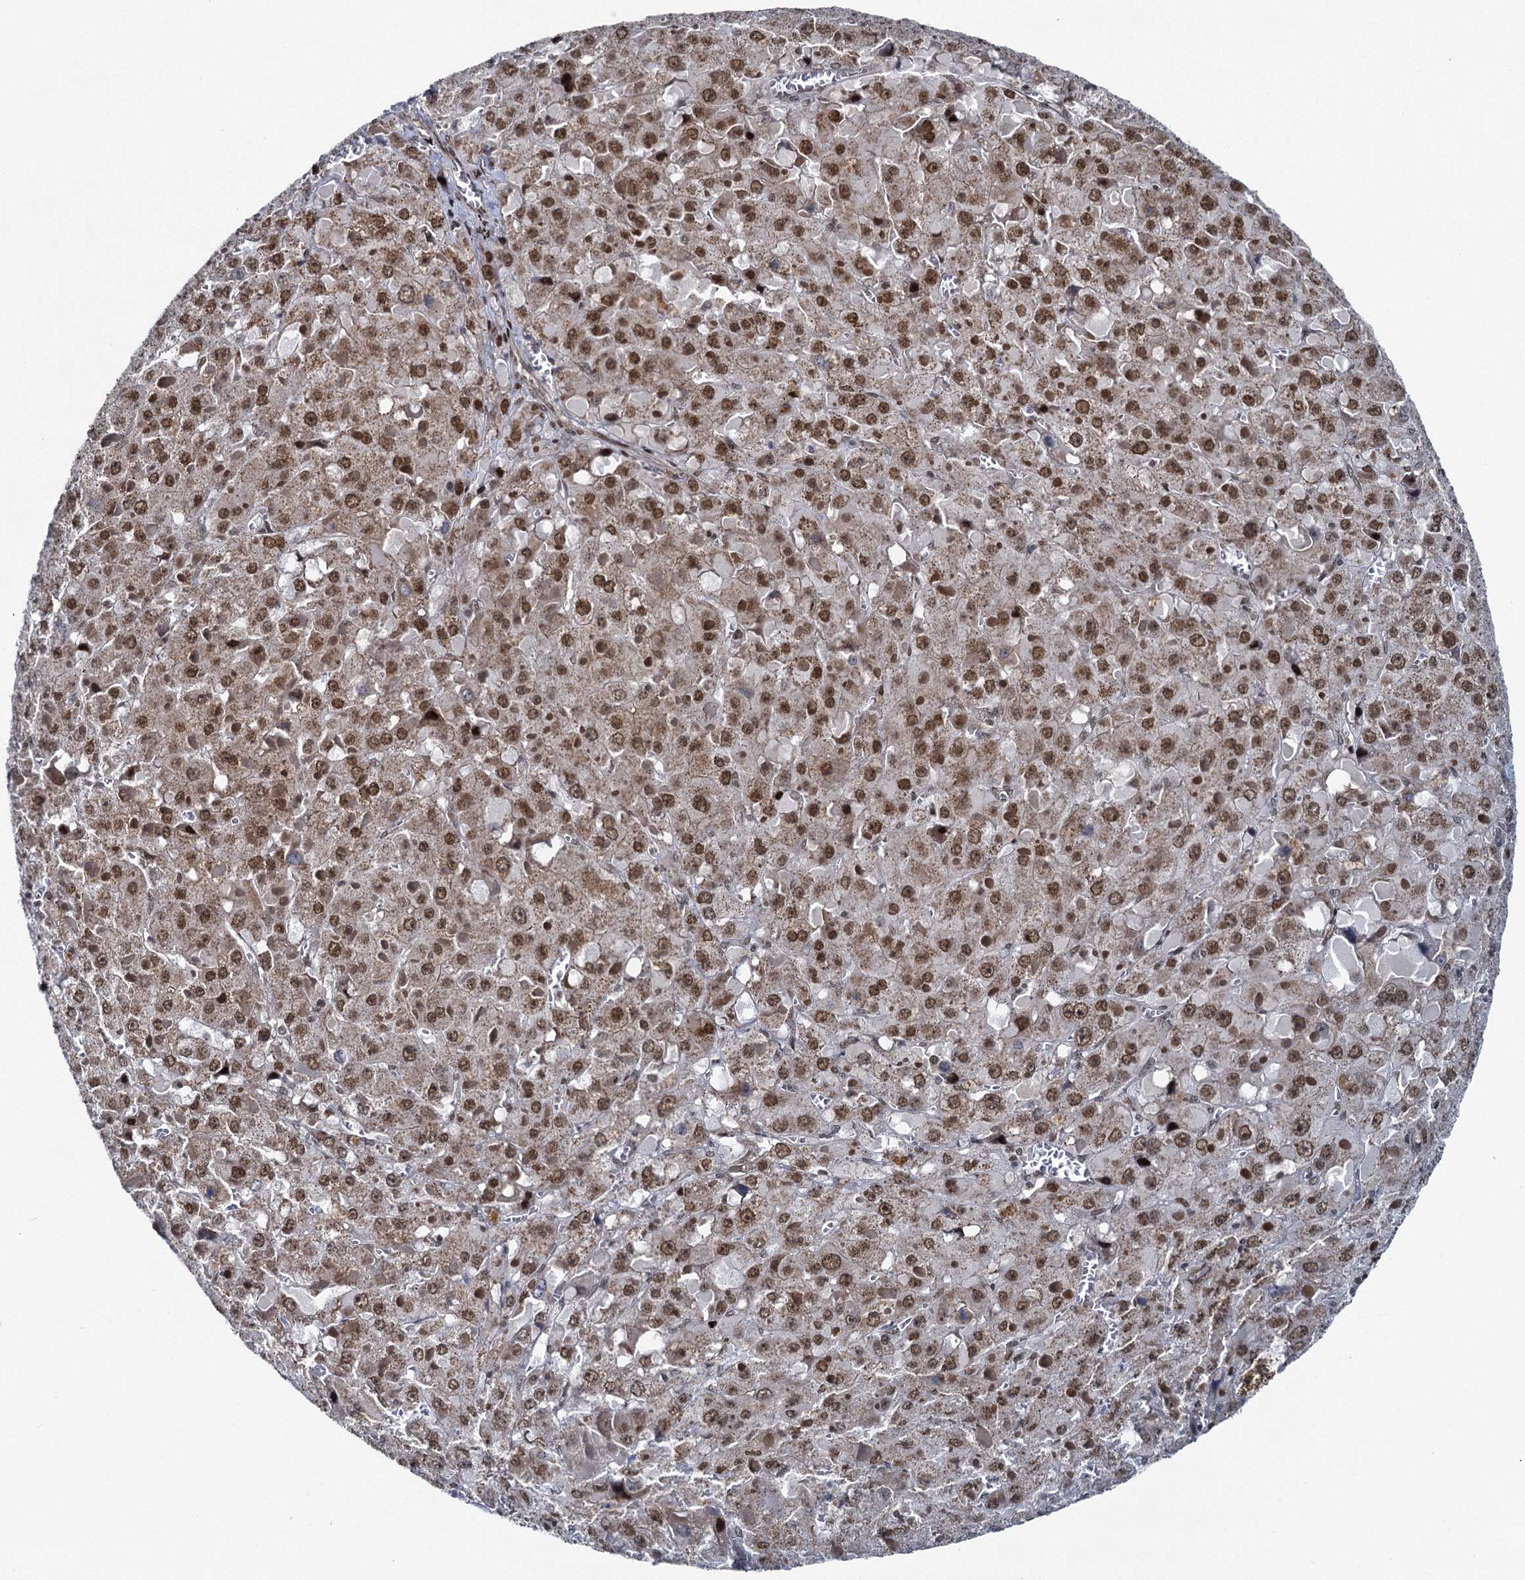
{"staining": {"intensity": "moderate", "quantity": ">75%", "location": "cytoplasmic/membranous,nuclear"}, "tissue": "liver cancer", "cell_type": "Tumor cells", "image_type": "cancer", "snomed": [{"axis": "morphology", "description": "Carcinoma, Hepatocellular, NOS"}, {"axis": "topography", "description": "Liver"}], "caption": "Hepatocellular carcinoma (liver) stained for a protein (brown) exhibits moderate cytoplasmic/membranous and nuclear positive expression in approximately >75% of tumor cells.", "gene": "RUFY2", "patient": {"sex": "female", "age": 73}}